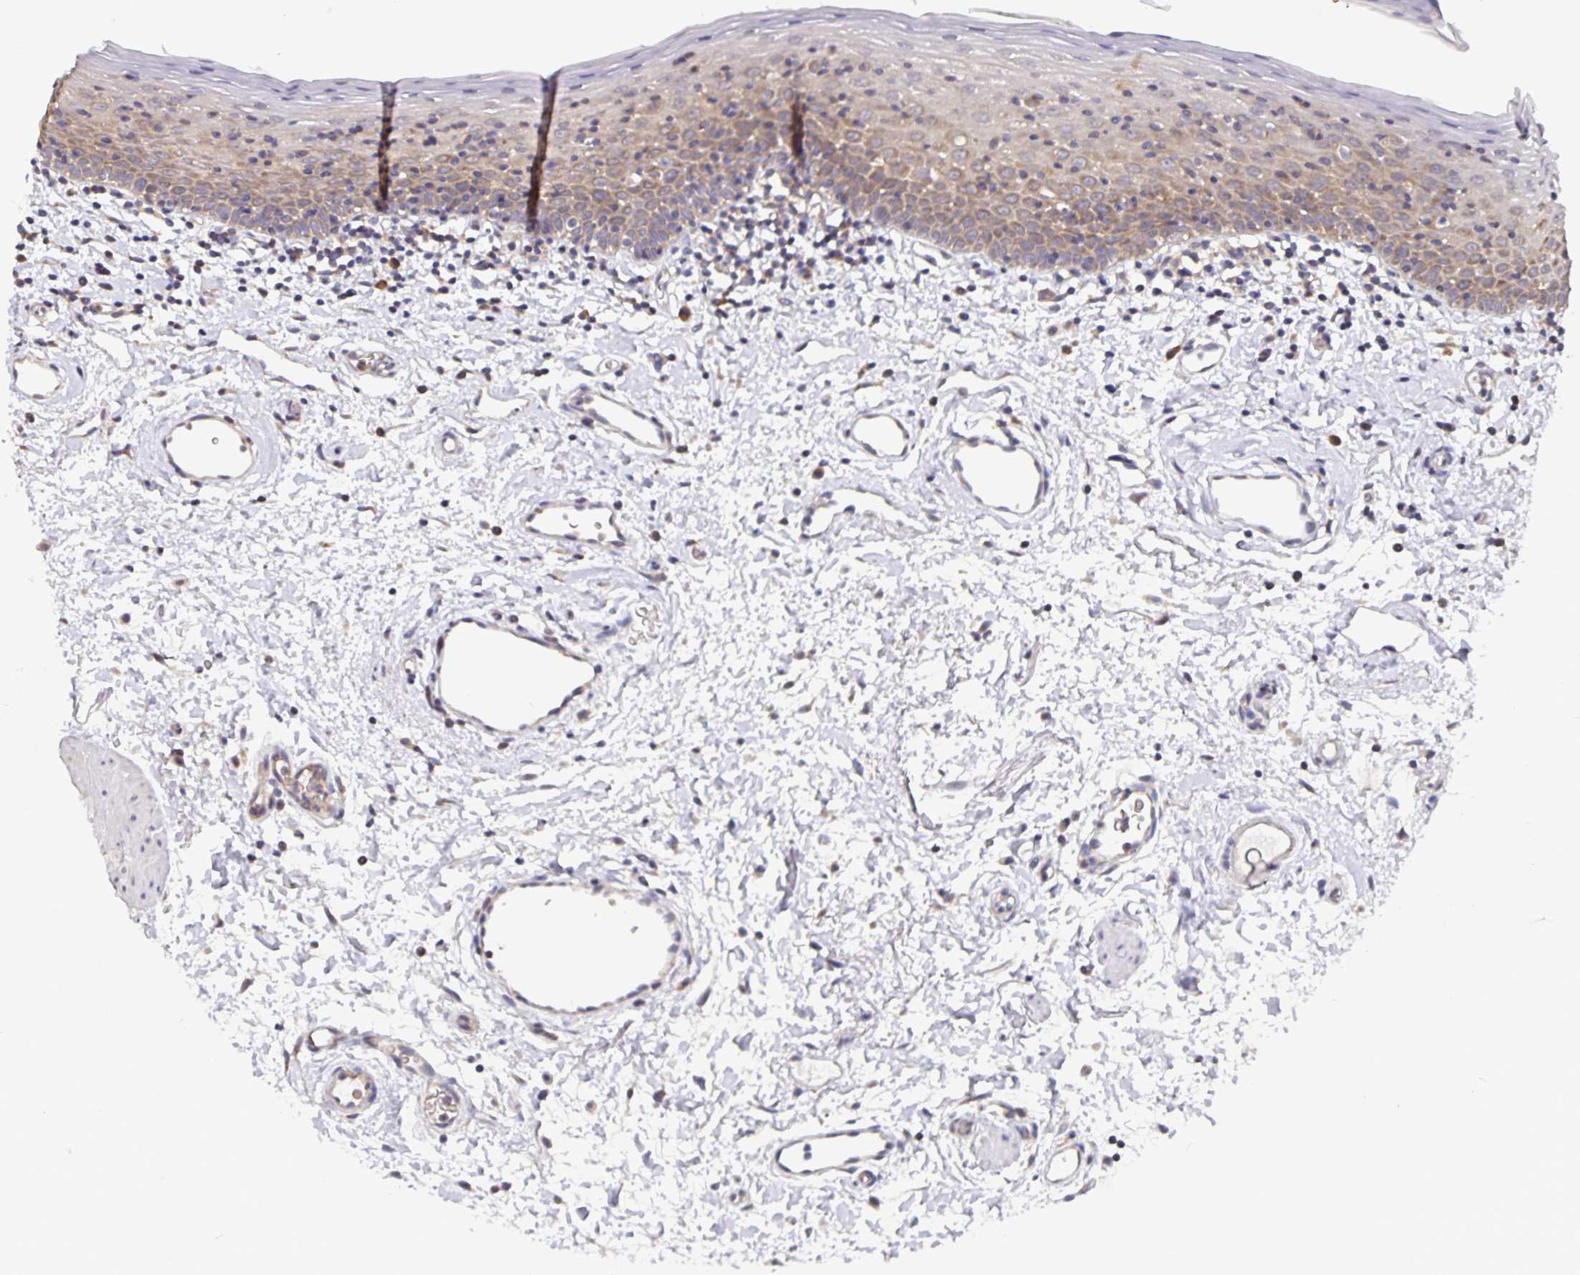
{"staining": {"intensity": "weak", "quantity": "25%-75%", "location": "cytoplasmic/membranous"}, "tissue": "oral mucosa", "cell_type": "Squamous epithelial cells", "image_type": "normal", "snomed": [{"axis": "morphology", "description": "Normal tissue, NOS"}, {"axis": "topography", "description": "Oral tissue"}], "caption": "Immunohistochemical staining of unremarkable human oral mucosa shows low levels of weak cytoplasmic/membranous expression in about 25%-75% of squamous epithelial cells. Using DAB (3,3'-diaminobenzidine) (brown) and hematoxylin (blue) stains, captured at high magnification using brightfield microscopy.", "gene": "FEM1C", "patient": {"sex": "male", "age": 66}}